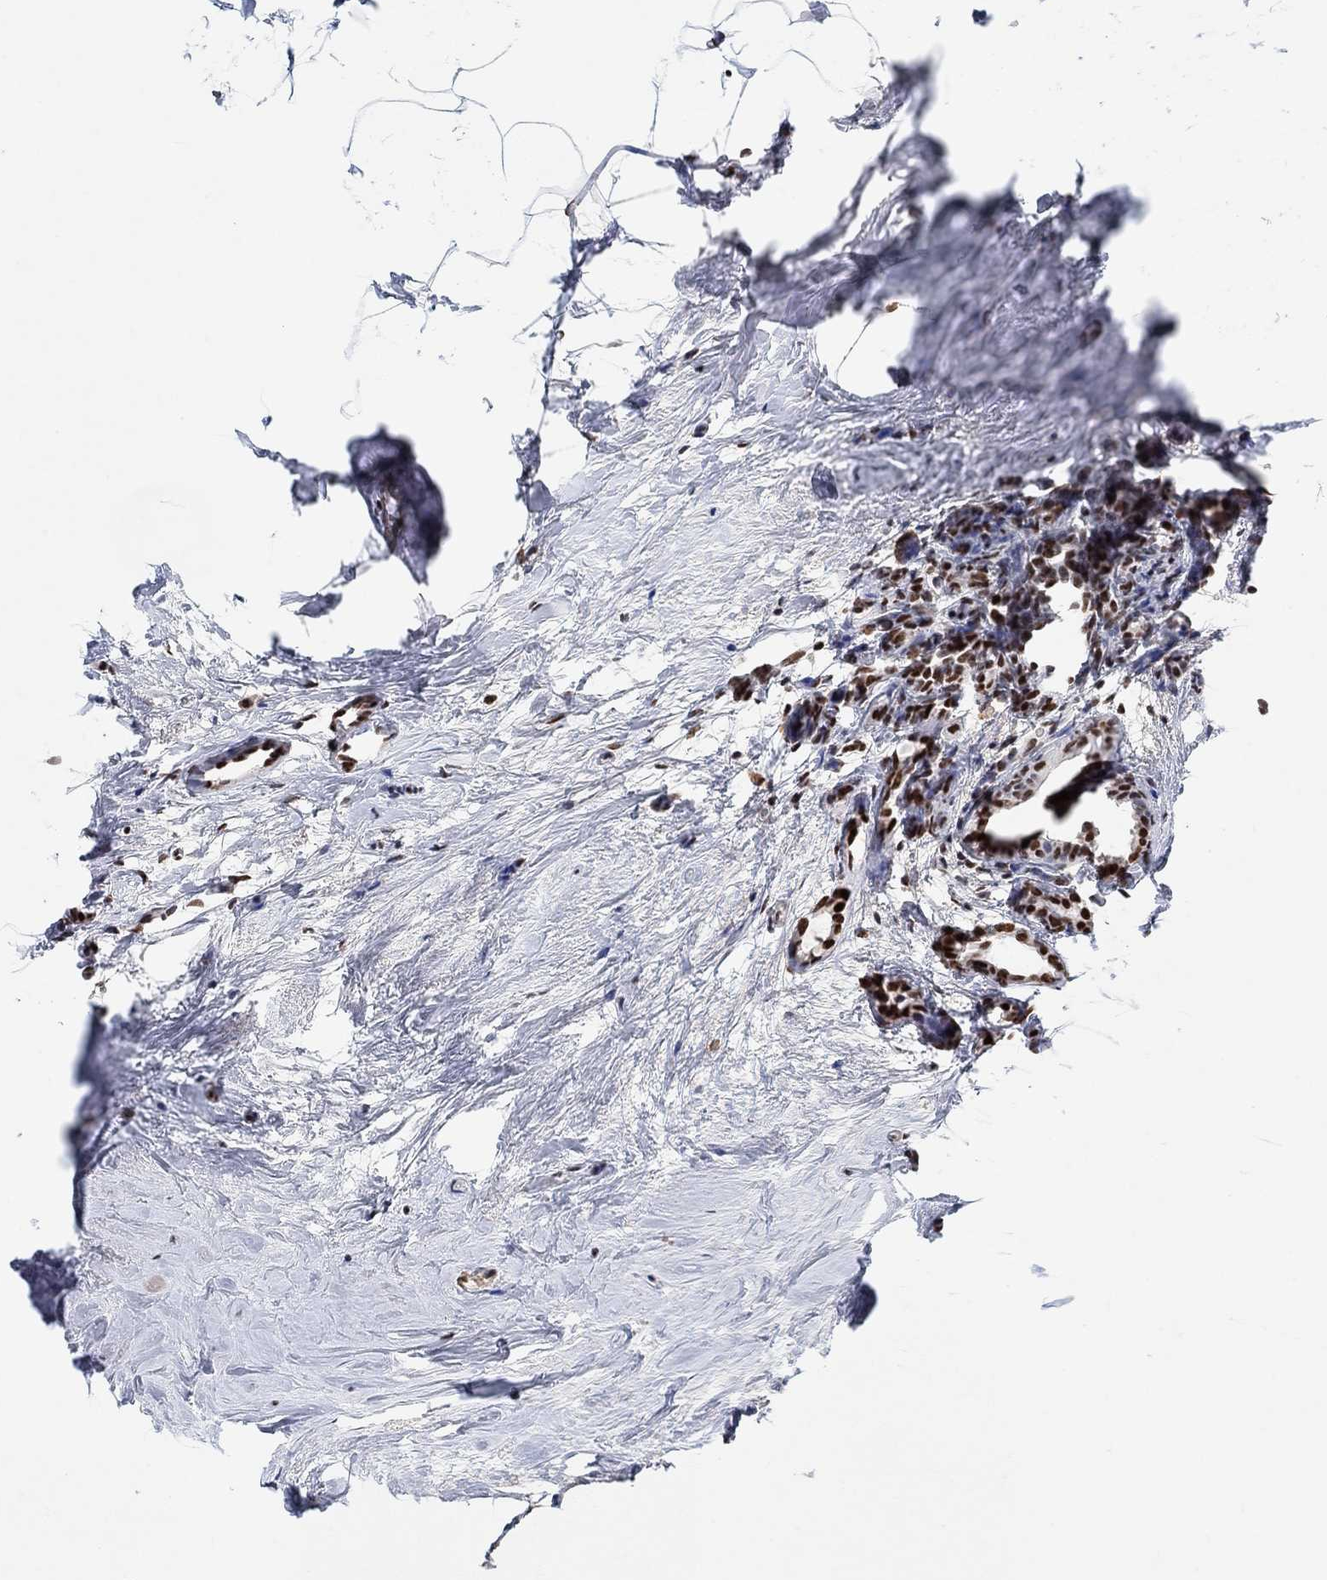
{"staining": {"intensity": "strong", "quantity": ">75%", "location": "nuclear"}, "tissue": "breast cancer", "cell_type": "Tumor cells", "image_type": "cancer", "snomed": [{"axis": "morphology", "description": "Duct carcinoma"}, {"axis": "topography", "description": "Breast"}], "caption": "Tumor cells show strong nuclear staining in approximately >75% of cells in invasive ductal carcinoma (breast). The protein of interest is stained brown, and the nuclei are stained in blue (DAB (3,3'-diaminobenzidine) IHC with brightfield microscopy, high magnification).", "gene": "USP39", "patient": {"sex": "female", "age": 55}}